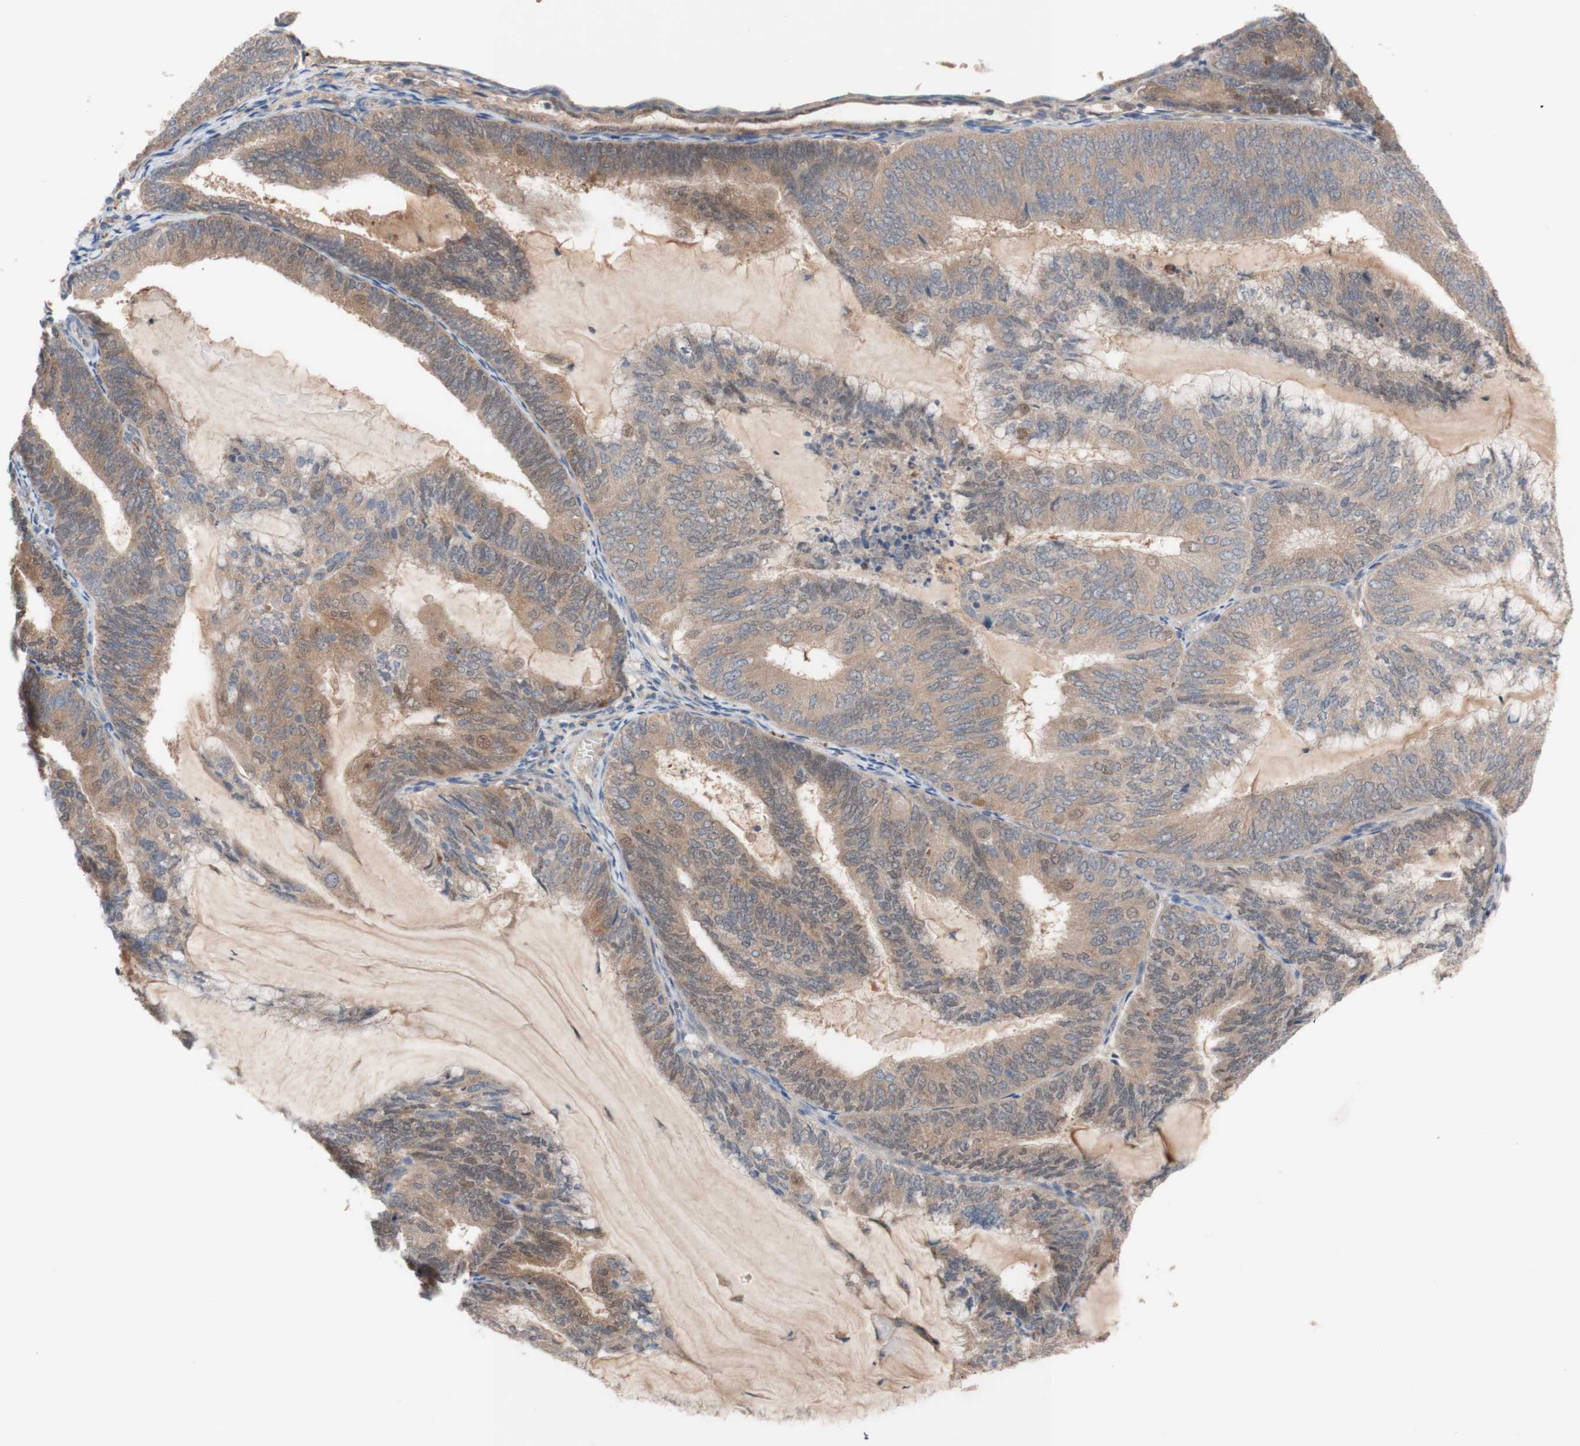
{"staining": {"intensity": "moderate", "quantity": ">75%", "location": "cytoplasmic/membranous,nuclear"}, "tissue": "endometrial cancer", "cell_type": "Tumor cells", "image_type": "cancer", "snomed": [{"axis": "morphology", "description": "Adenocarcinoma, NOS"}, {"axis": "topography", "description": "Endometrium"}], "caption": "Moderate cytoplasmic/membranous and nuclear protein staining is appreciated in approximately >75% of tumor cells in endometrial cancer (adenocarcinoma).", "gene": "PEX2", "patient": {"sex": "female", "age": 81}}